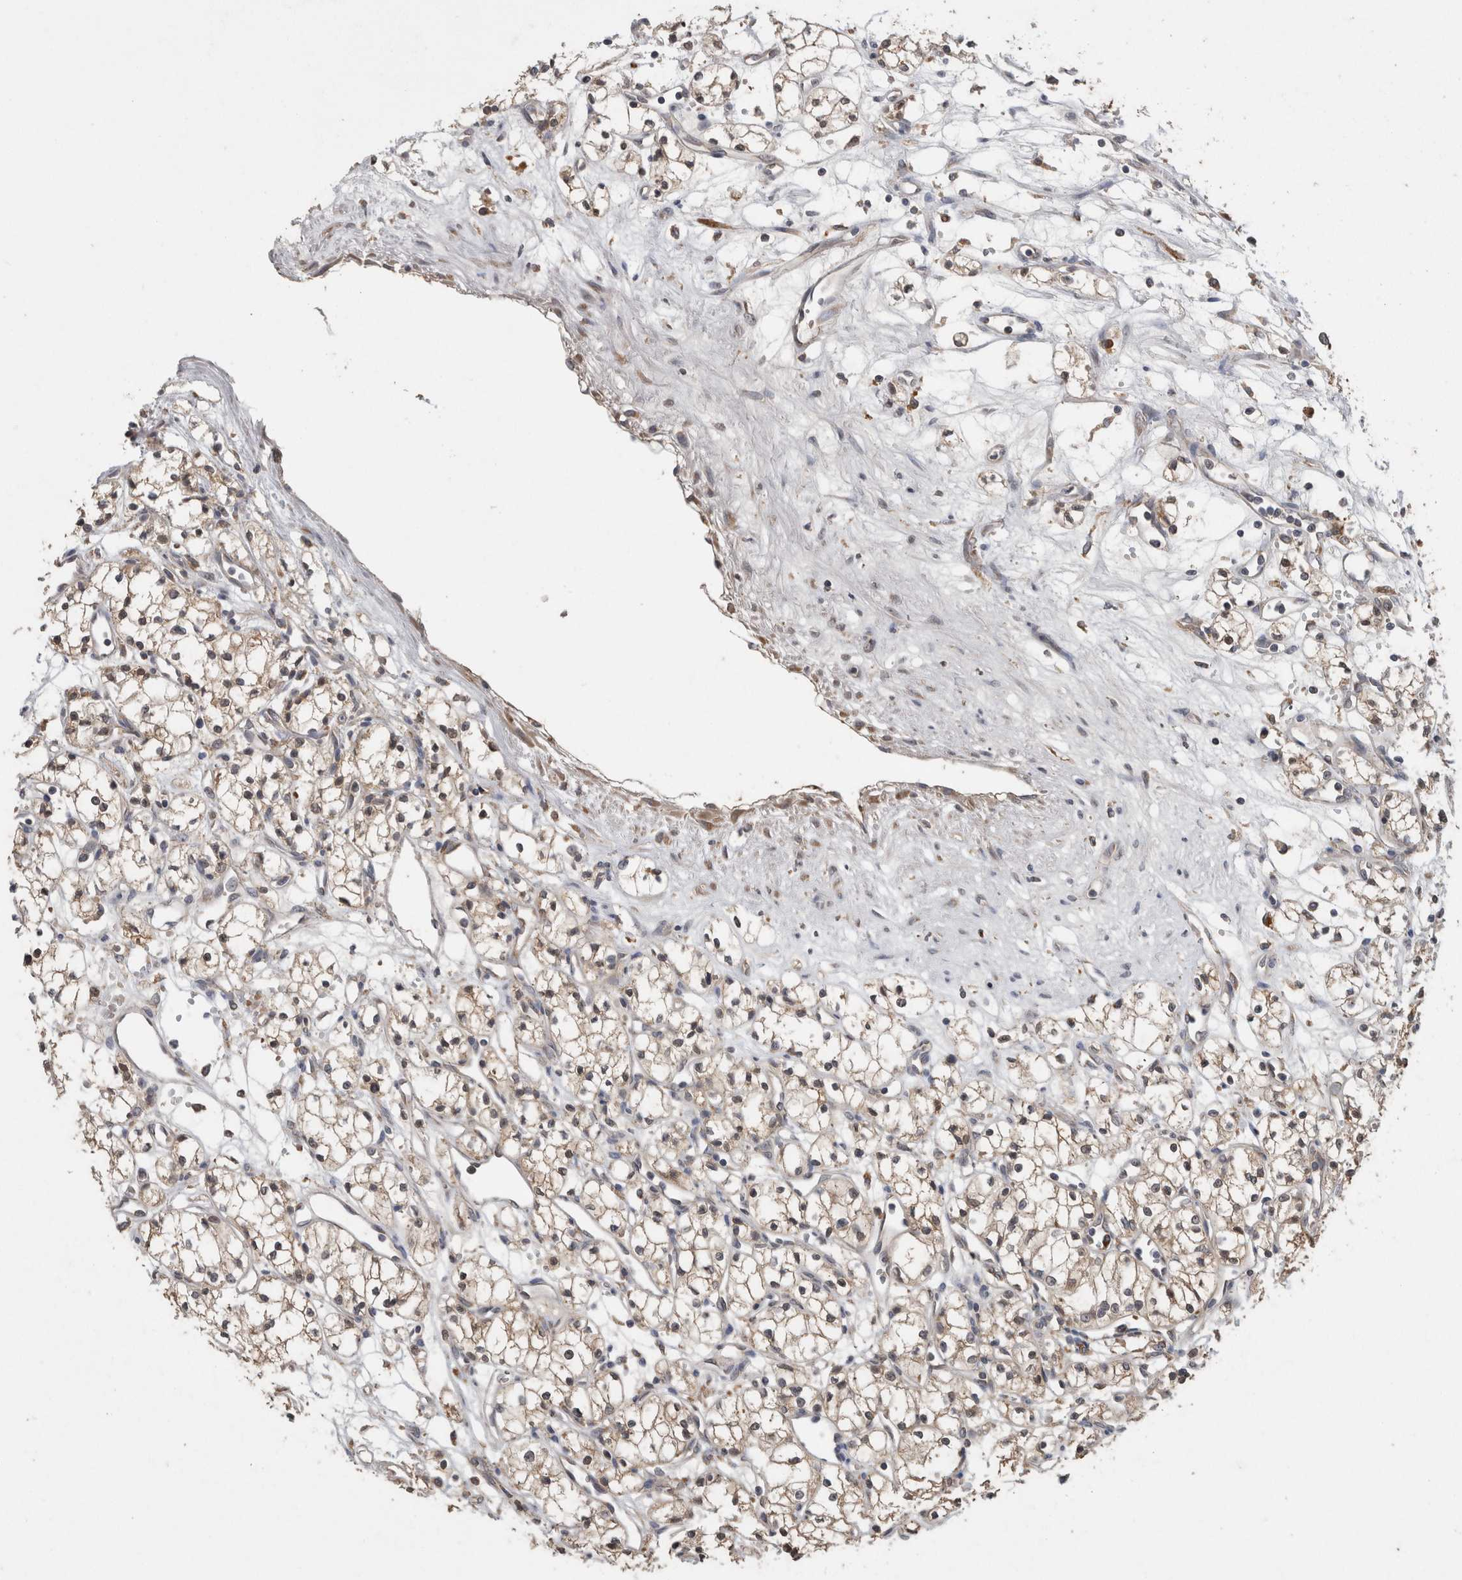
{"staining": {"intensity": "weak", "quantity": "25%-75%", "location": "cytoplasmic/membranous"}, "tissue": "renal cancer", "cell_type": "Tumor cells", "image_type": "cancer", "snomed": [{"axis": "morphology", "description": "Normal tissue, NOS"}, {"axis": "morphology", "description": "Adenocarcinoma, NOS"}, {"axis": "topography", "description": "Kidney"}], "caption": "Approximately 25%-75% of tumor cells in human renal cancer (adenocarcinoma) exhibit weak cytoplasmic/membranous protein expression as visualized by brown immunohistochemical staining.", "gene": "ADGRL3", "patient": {"sex": "male", "age": 59}}